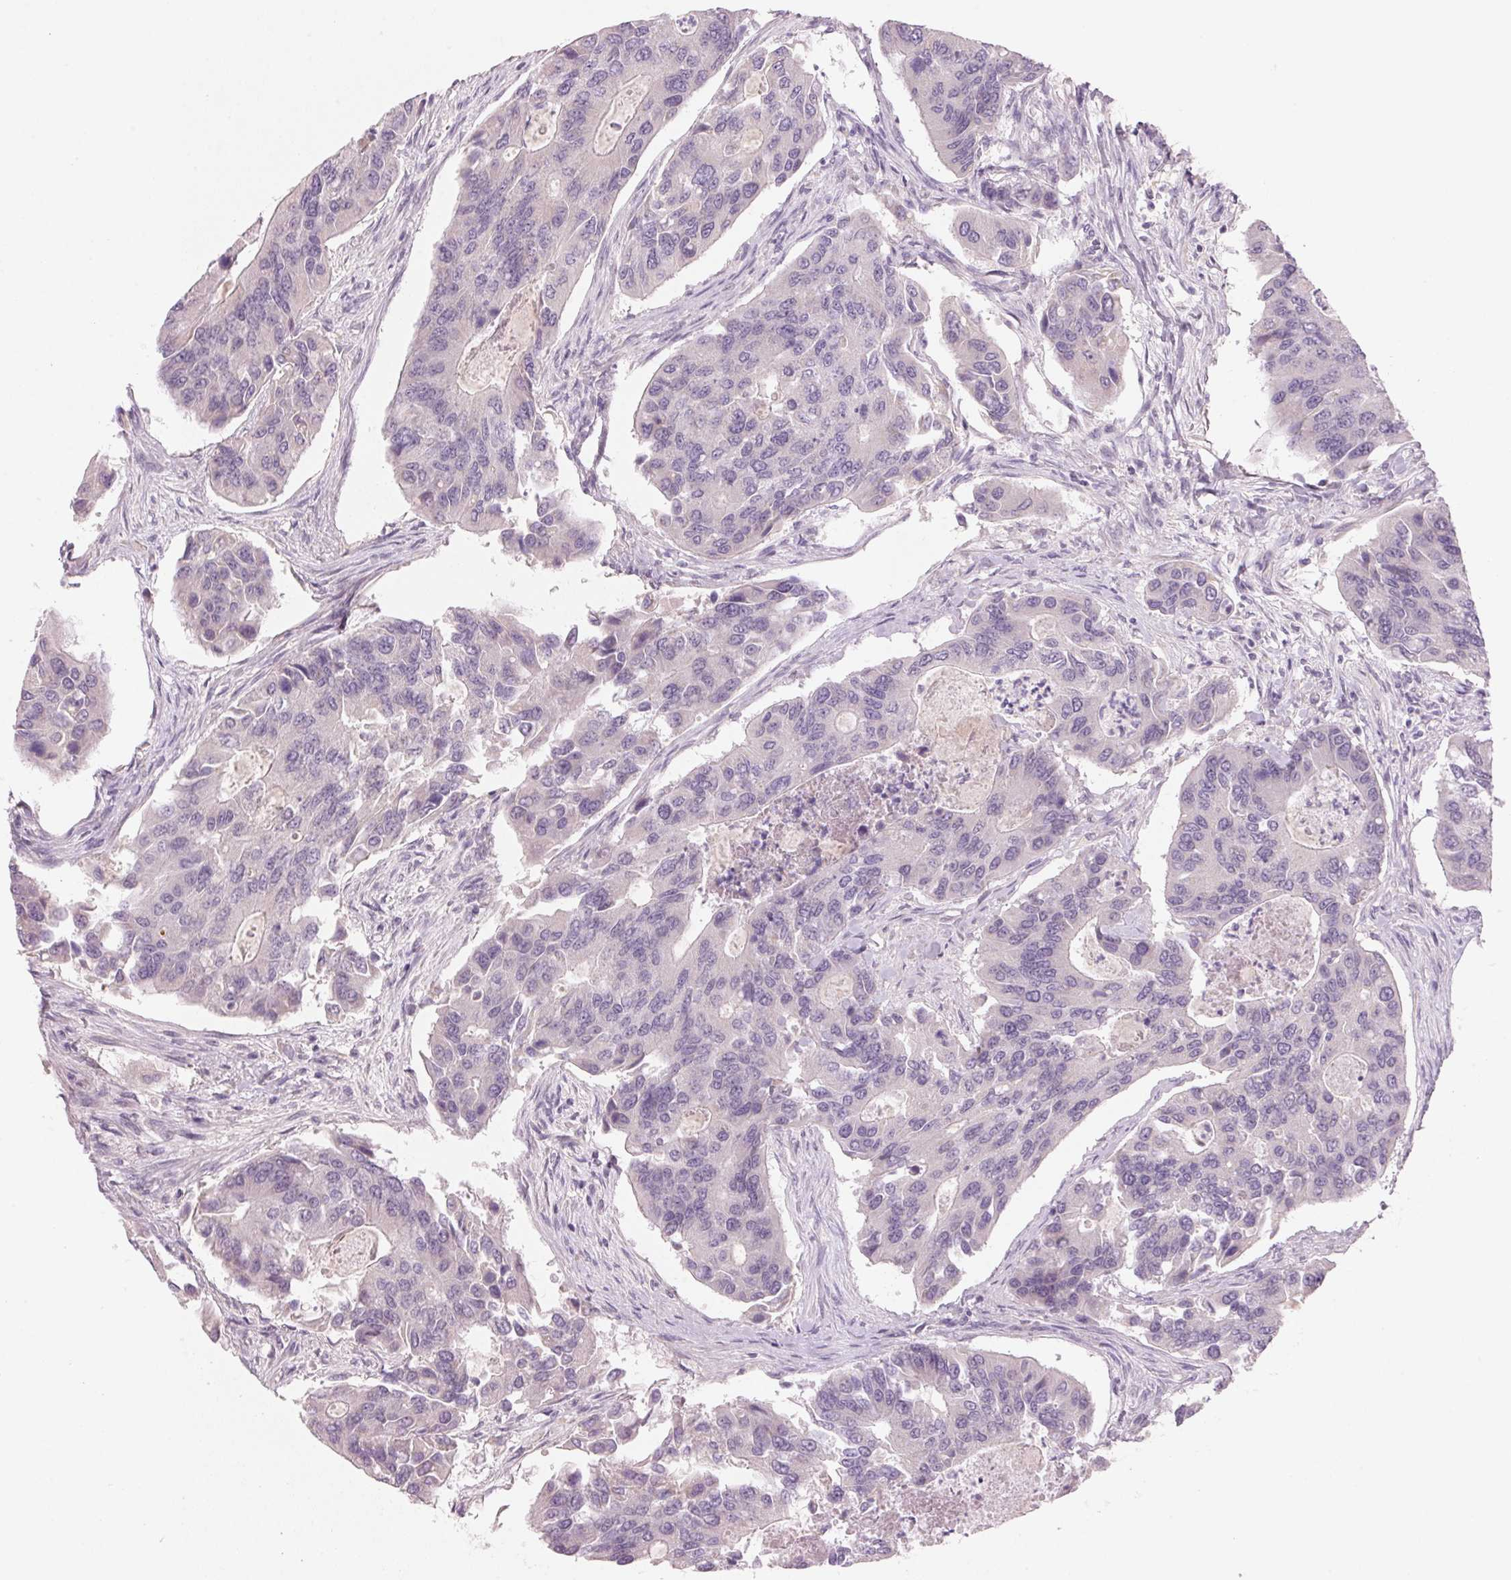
{"staining": {"intensity": "negative", "quantity": "none", "location": "none"}, "tissue": "colorectal cancer", "cell_type": "Tumor cells", "image_type": "cancer", "snomed": [{"axis": "morphology", "description": "Adenocarcinoma, NOS"}, {"axis": "topography", "description": "Colon"}], "caption": "Protein analysis of colorectal cancer (adenocarcinoma) displays no significant positivity in tumor cells. (Brightfield microscopy of DAB (3,3'-diaminobenzidine) immunohistochemistry (IHC) at high magnification).", "gene": "ADAM20", "patient": {"sex": "female", "age": 67}}